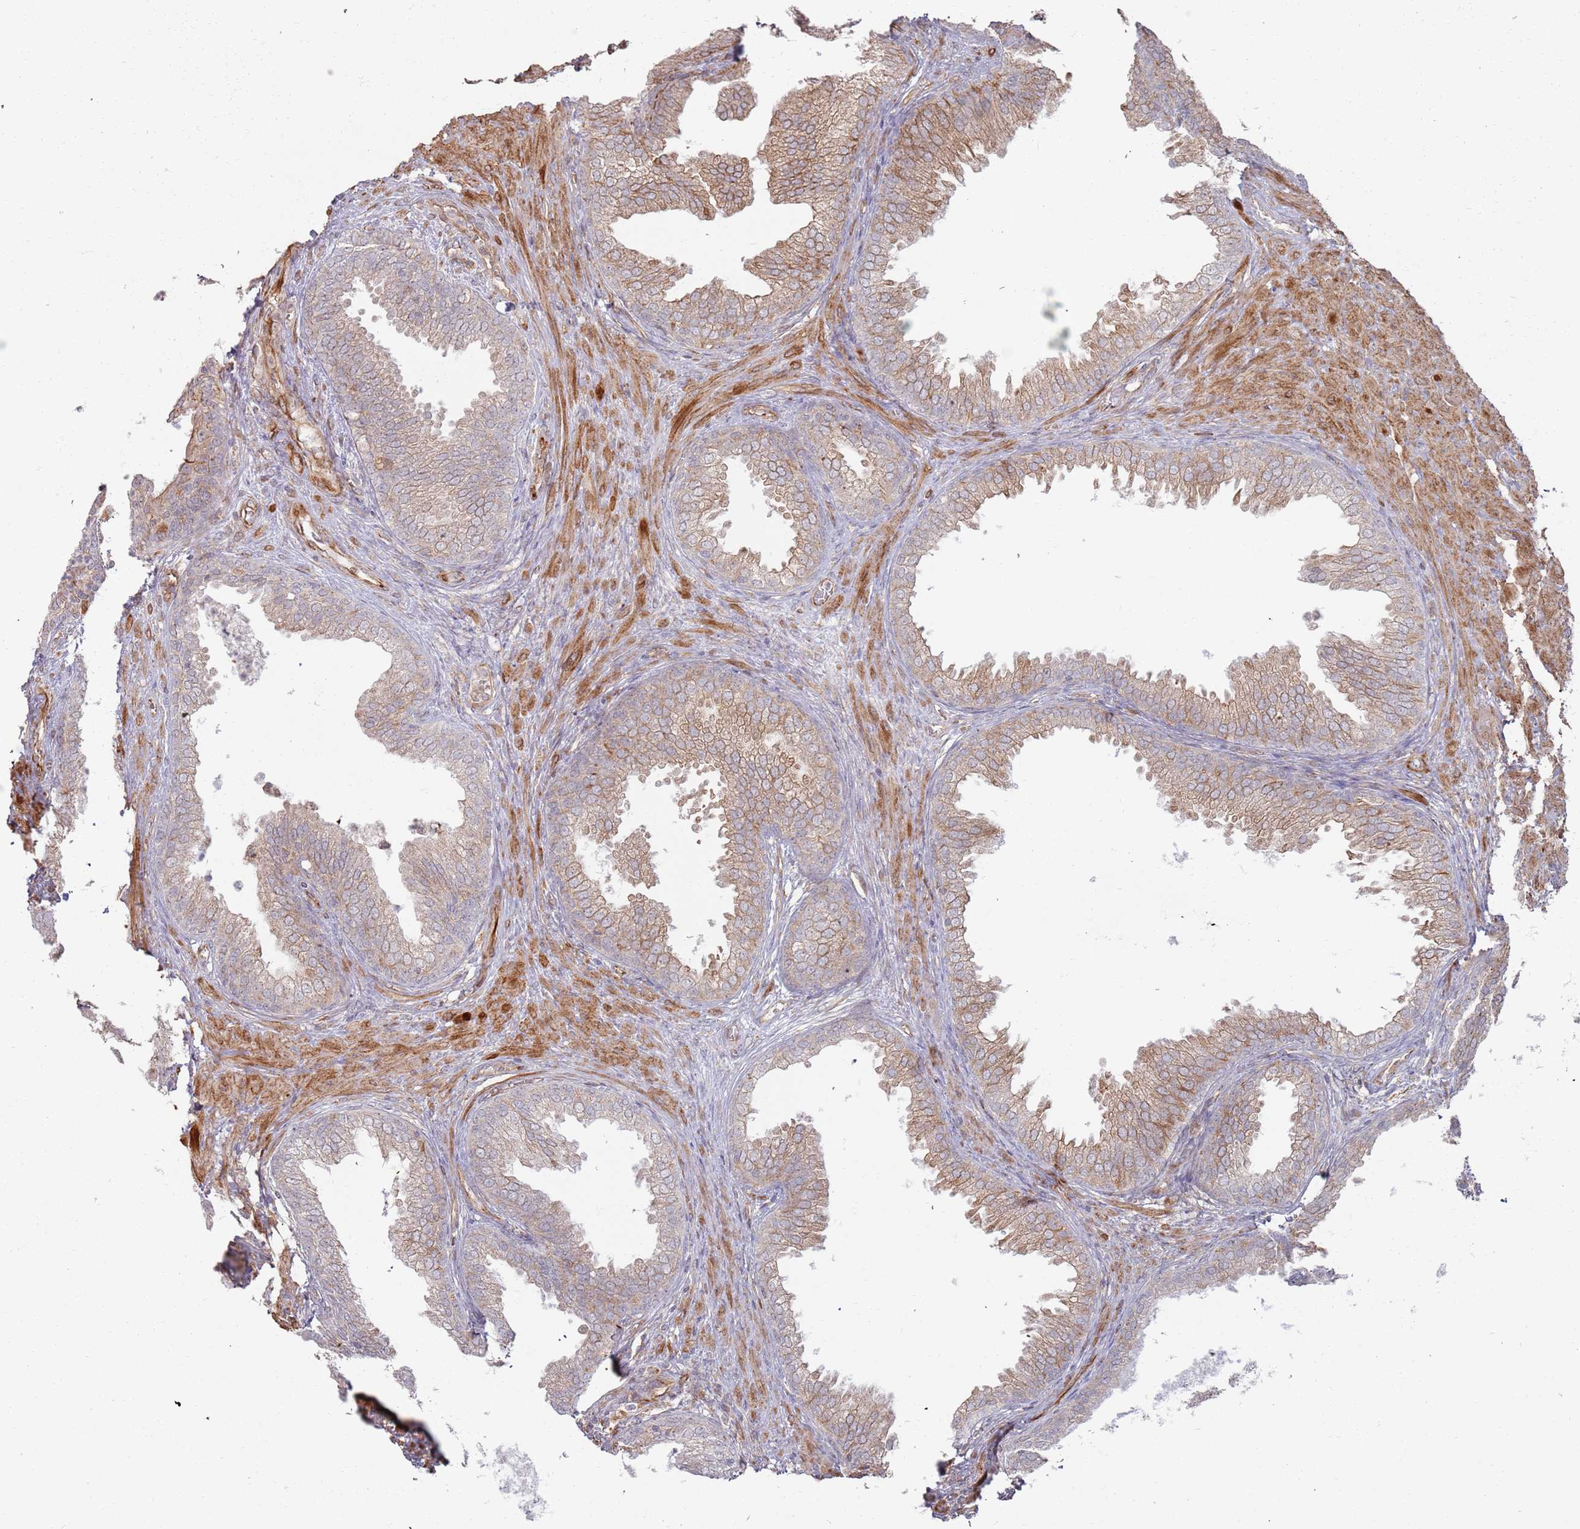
{"staining": {"intensity": "moderate", "quantity": ">75%", "location": "cytoplasmic/membranous"}, "tissue": "prostate", "cell_type": "Glandular cells", "image_type": "normal", "snomed": [{"axis": "morphology", "description": "Normal tissue, NOS"}, {"axis": "topography", "description": "Prostate"}], "caption": "IHC (DAB (3,3'-diaminobenzidine)) staining of normal human prostate demonstrates moderate cytoplasmic/membranous protein staining in about >75% of glandular cells.", "gene": "PHF21A", "patient": {"sex": "male", "age": 76}}